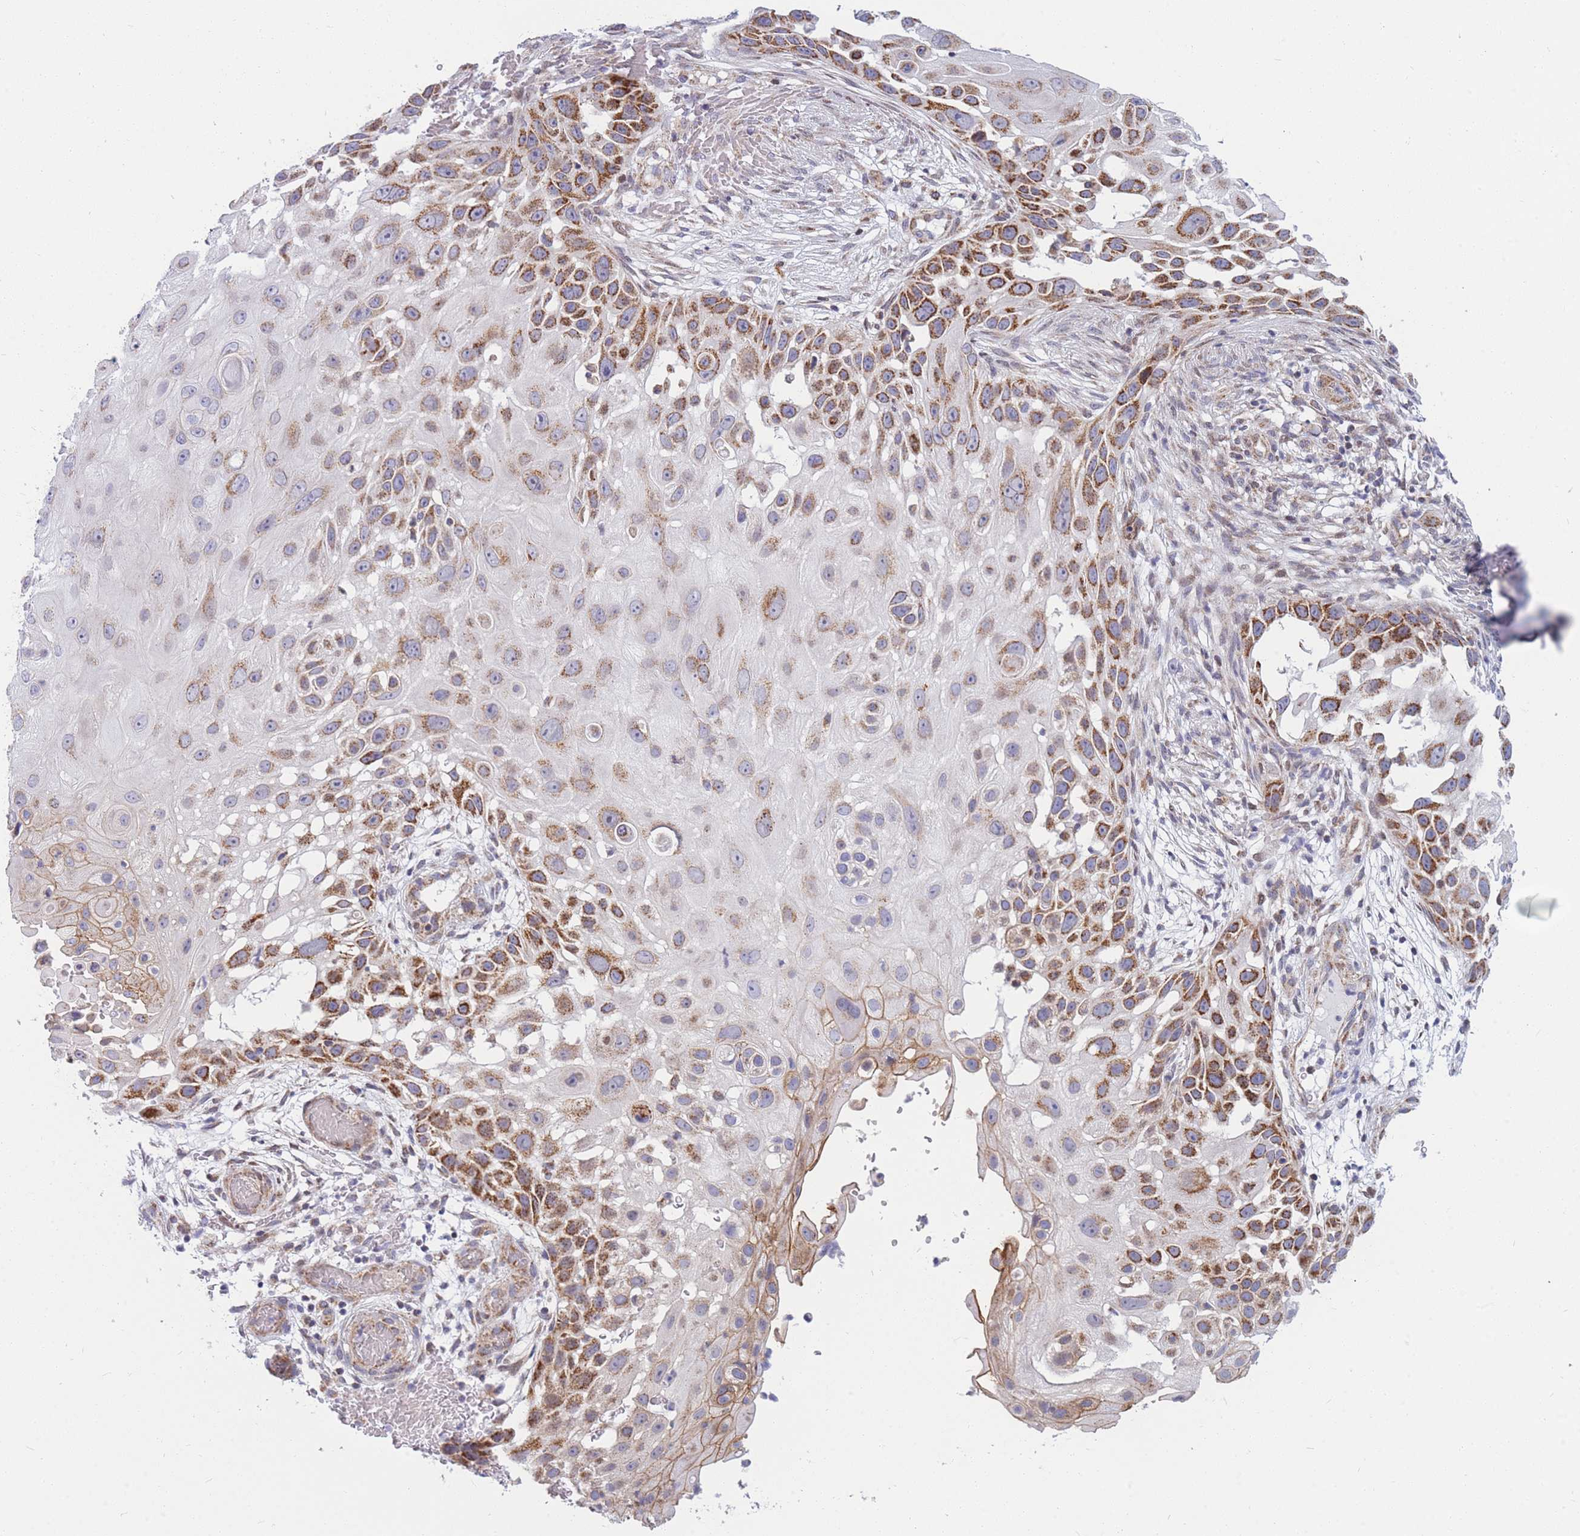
{"staining": {"intensity": "strong", "quantity": "25%-75%", "location": "cytoplasmic/membranous"}, "tissue": "skin cancer", "cell_type": "Tumor cells", "image_type": "cancer", "snomed": [{"axis": "morphology", "description": "Squamous cell carcinoma, NOS"}, {"axis": "topography", "description": "Skin"}], "caption": "DAB (3,3'-diaminobenzidine) immunohistochemical staining of skin cancer reveals strong cytoplasmic/membranous protein staining in approximately 25%-75% of tumor cells.", "gene": "MOB4", "patient": {"sex": "female", "age": 44}}